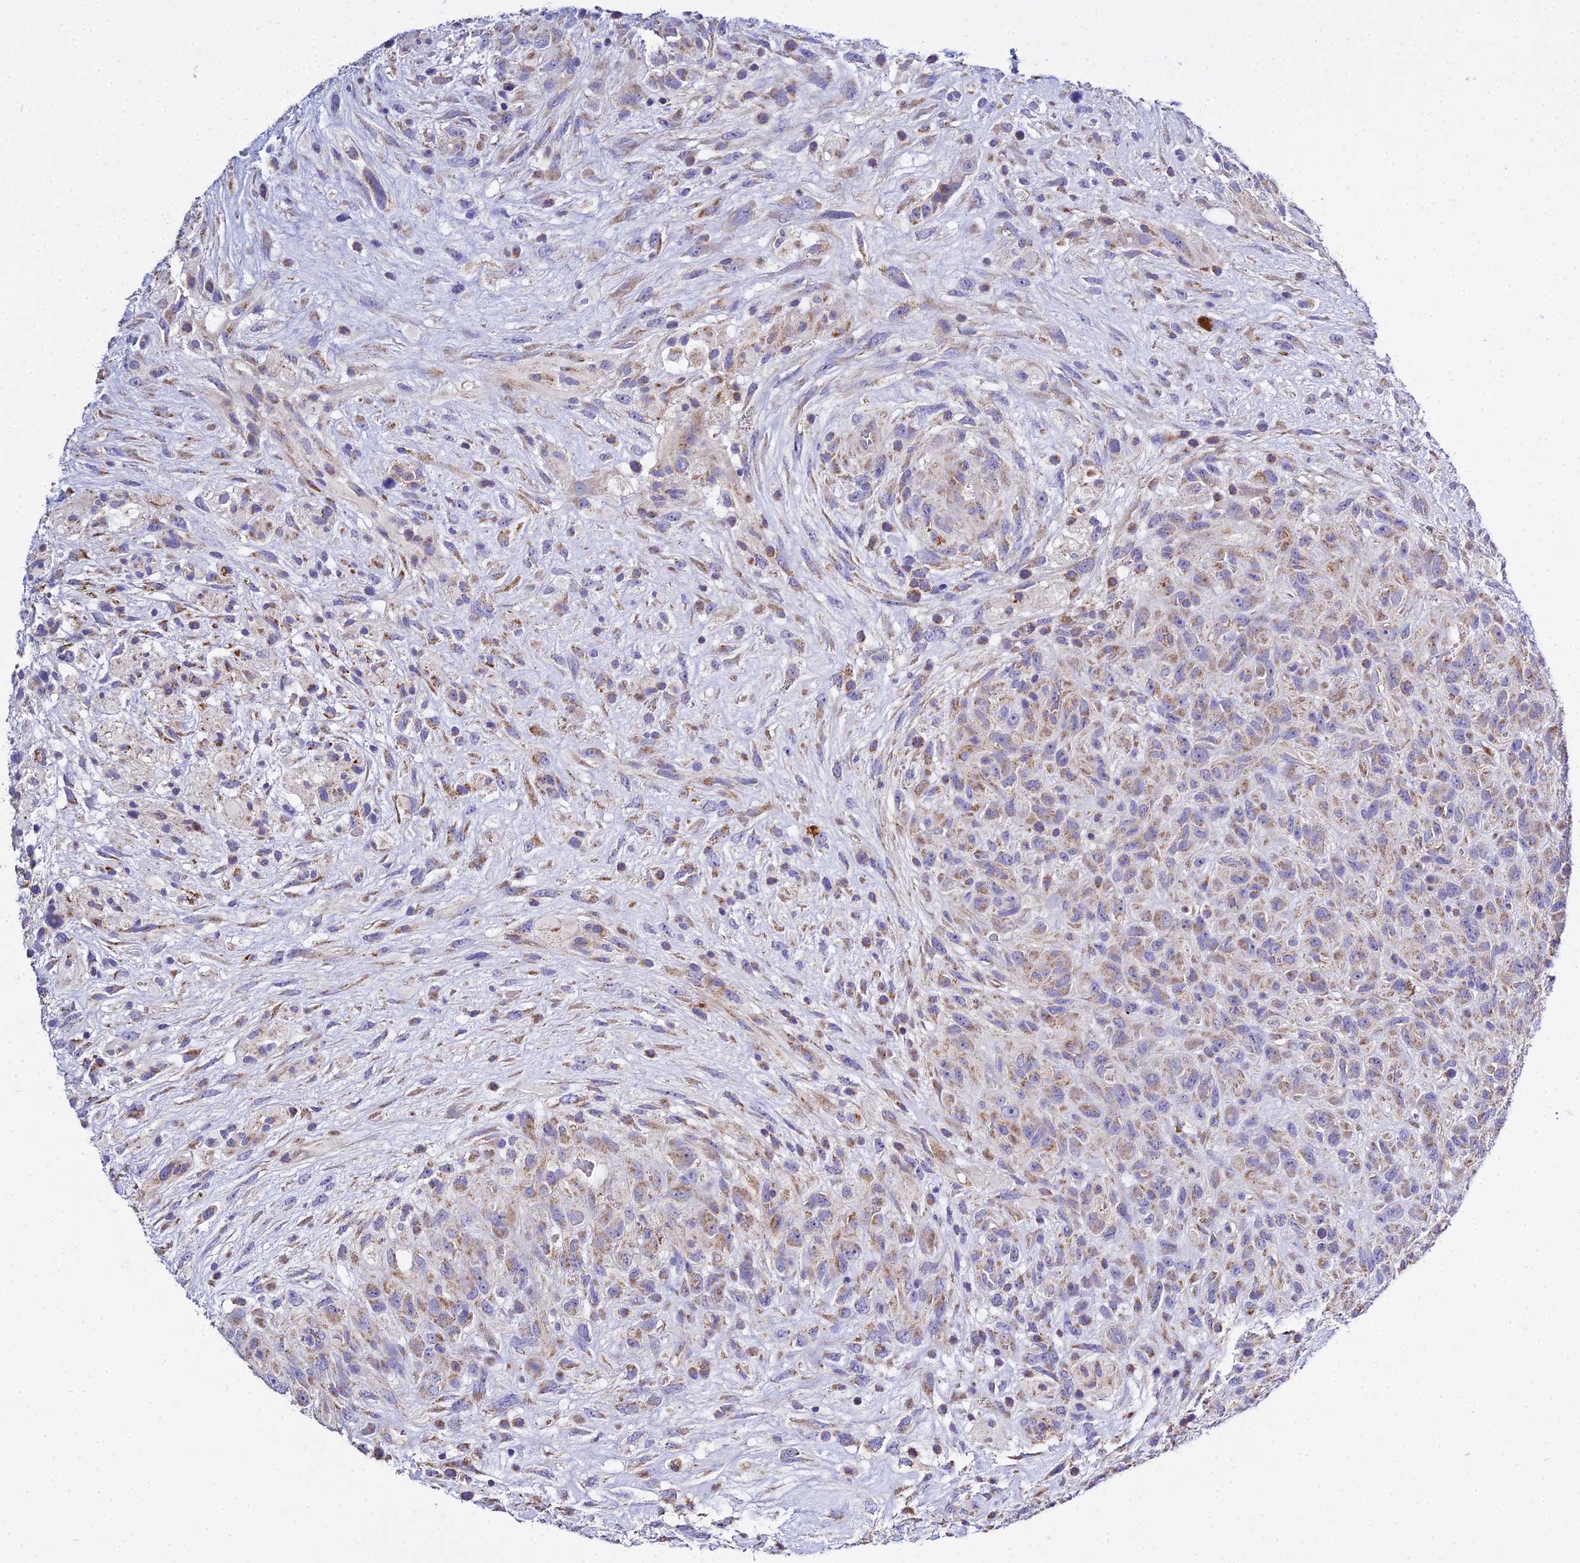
{"staining": {"intensity": "weak", "quantity": ">75%", "location": "cytoplasmic/membranous"}, "tissue": "glioma", "cell_type": "Tumor cells", "image_type": "cancer", "snomed": [{"axis": "morphology", "description": "Glioma, malignant, High grade"}, {"axis": "topography", "description": "Brain"}], "caption": "Glioma tissue reveals weak cytoplasmic/membranous positivity in about >75% of tumor cells", "gene": "TYW5", "patient": {"sex": "male", "age": 61}}